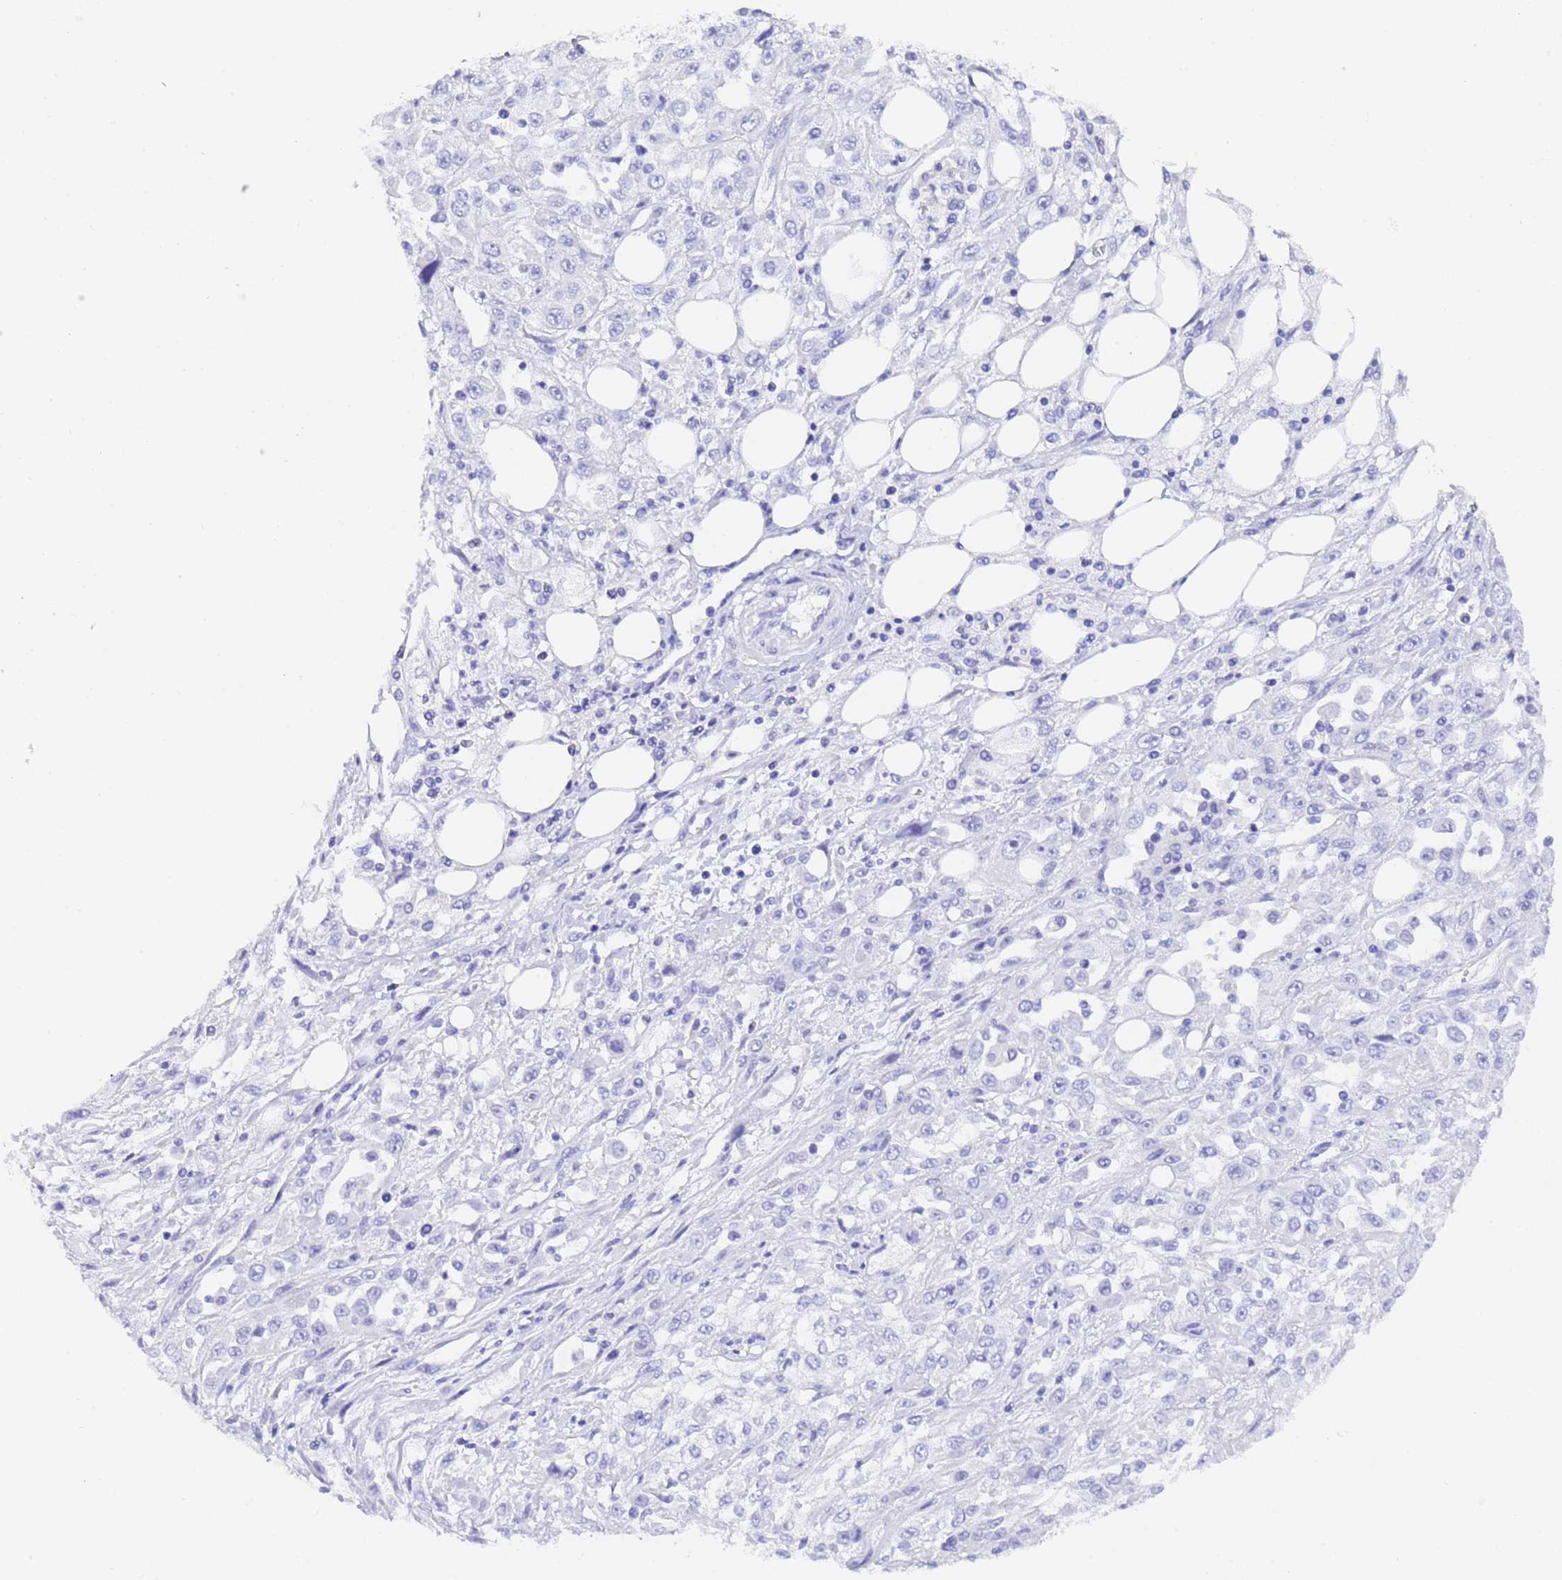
{"staining": {"intensity": "negative", "quantity": "none", "location": "none"}, "tissue": "skin cancer", "cell_type": "Tumor cells", "image_type": "cancer", "snomed": [{"axis": "morphology", "description": "Squamous cell carcinoma, NOS"}, {"axis": "morphology", "description": "Squamous cell carcinoma, metastatic, NOS"}, {"axis": "topography", "description": "Skin"}, {"axis": "topography", "description": "Lymph node"}], "caption": "Tumor cells show no significant protein expression in skin metastatic squamous cell carcinoma.", "gene": "GABRA1", "patient": {"sex": "male", "age": 75}}